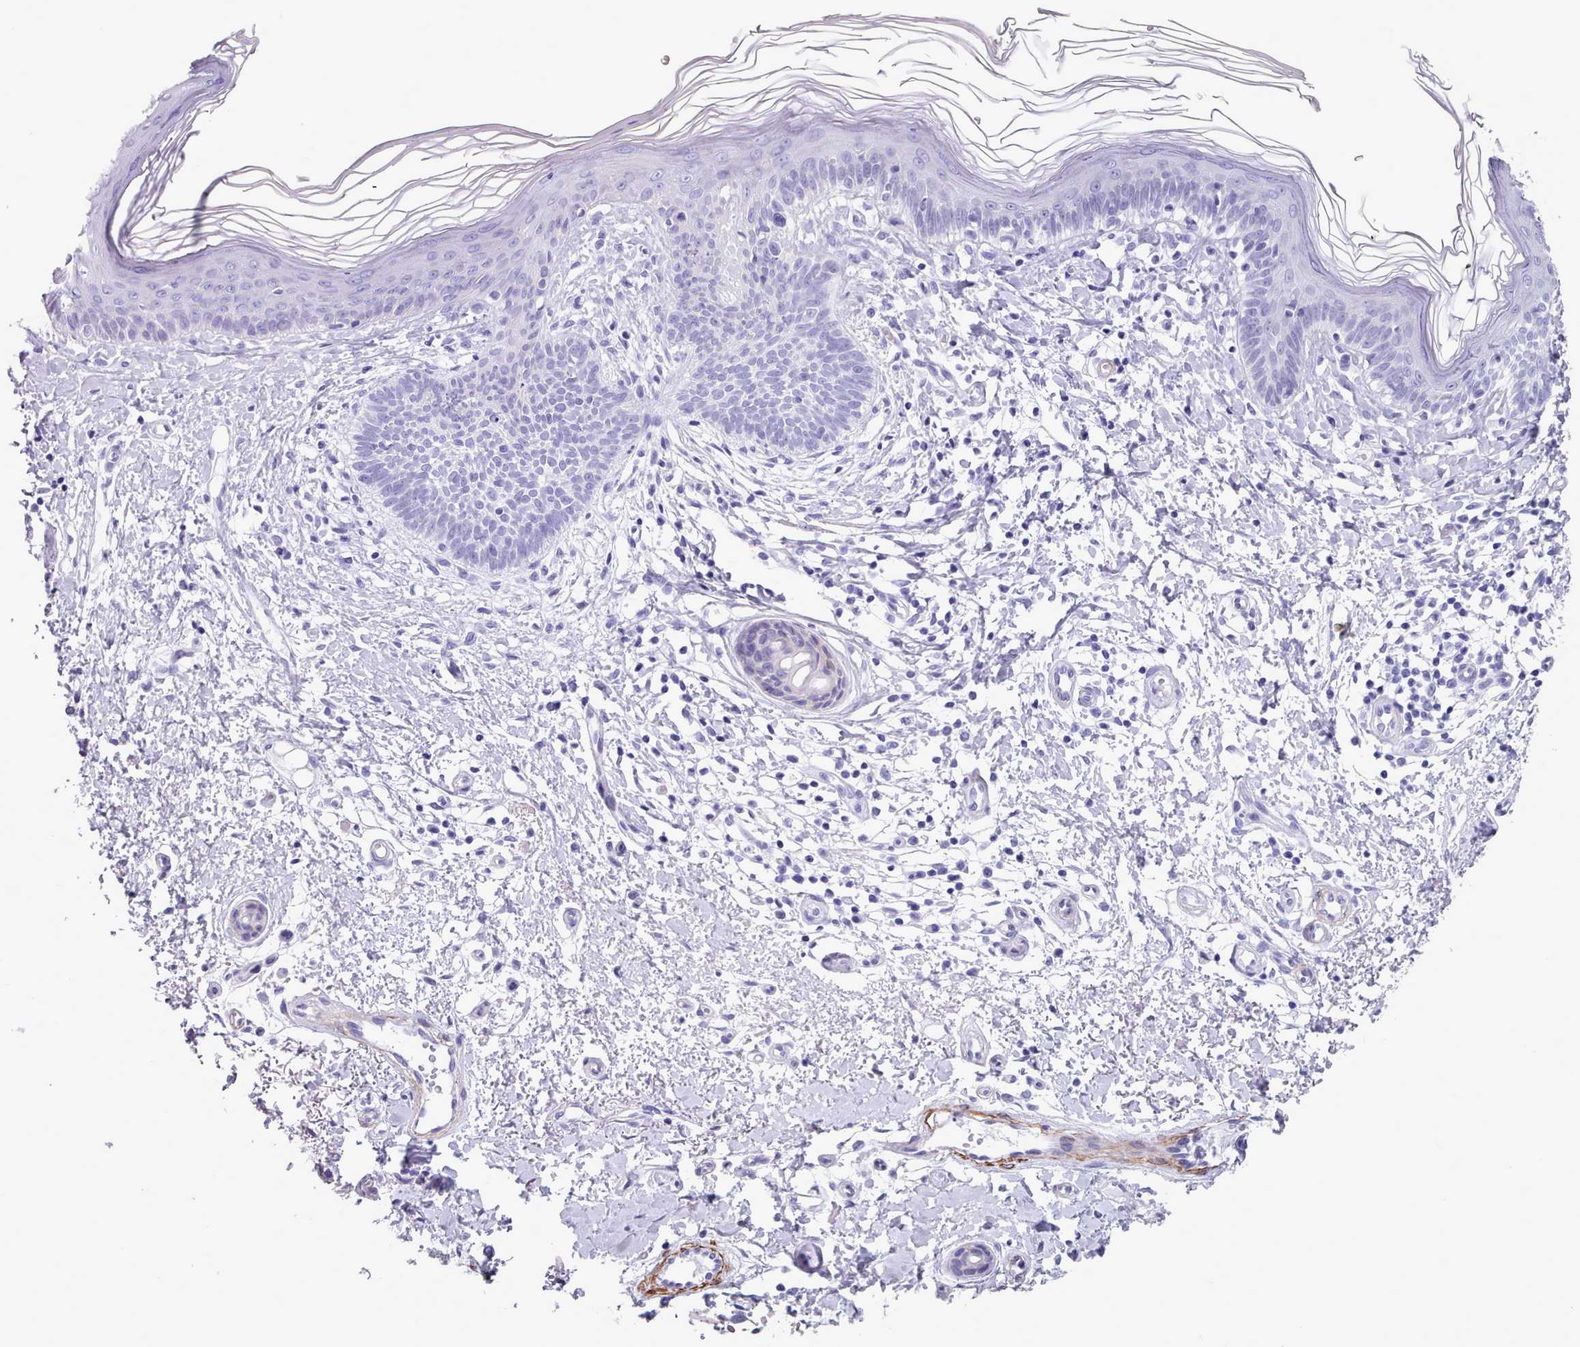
{"staining": {"intensity": "negative", "quantity": "none", "location": "none"}, "tissue": "skin cancer", "cell_type": "Tumor cells", "image_type": "cancer", "snomed": [{"axis": "morphology", "description": "Basal cell carcinoma"}, {"axis": "topography", "description": "Skin"}], "caption": "Immunohistochemistry of human skin cancer (basal cell carcinoma) reveals no expression in tumor cells.", "gene": "FPGS", "patient": {"sex": "male", "age": 78}}